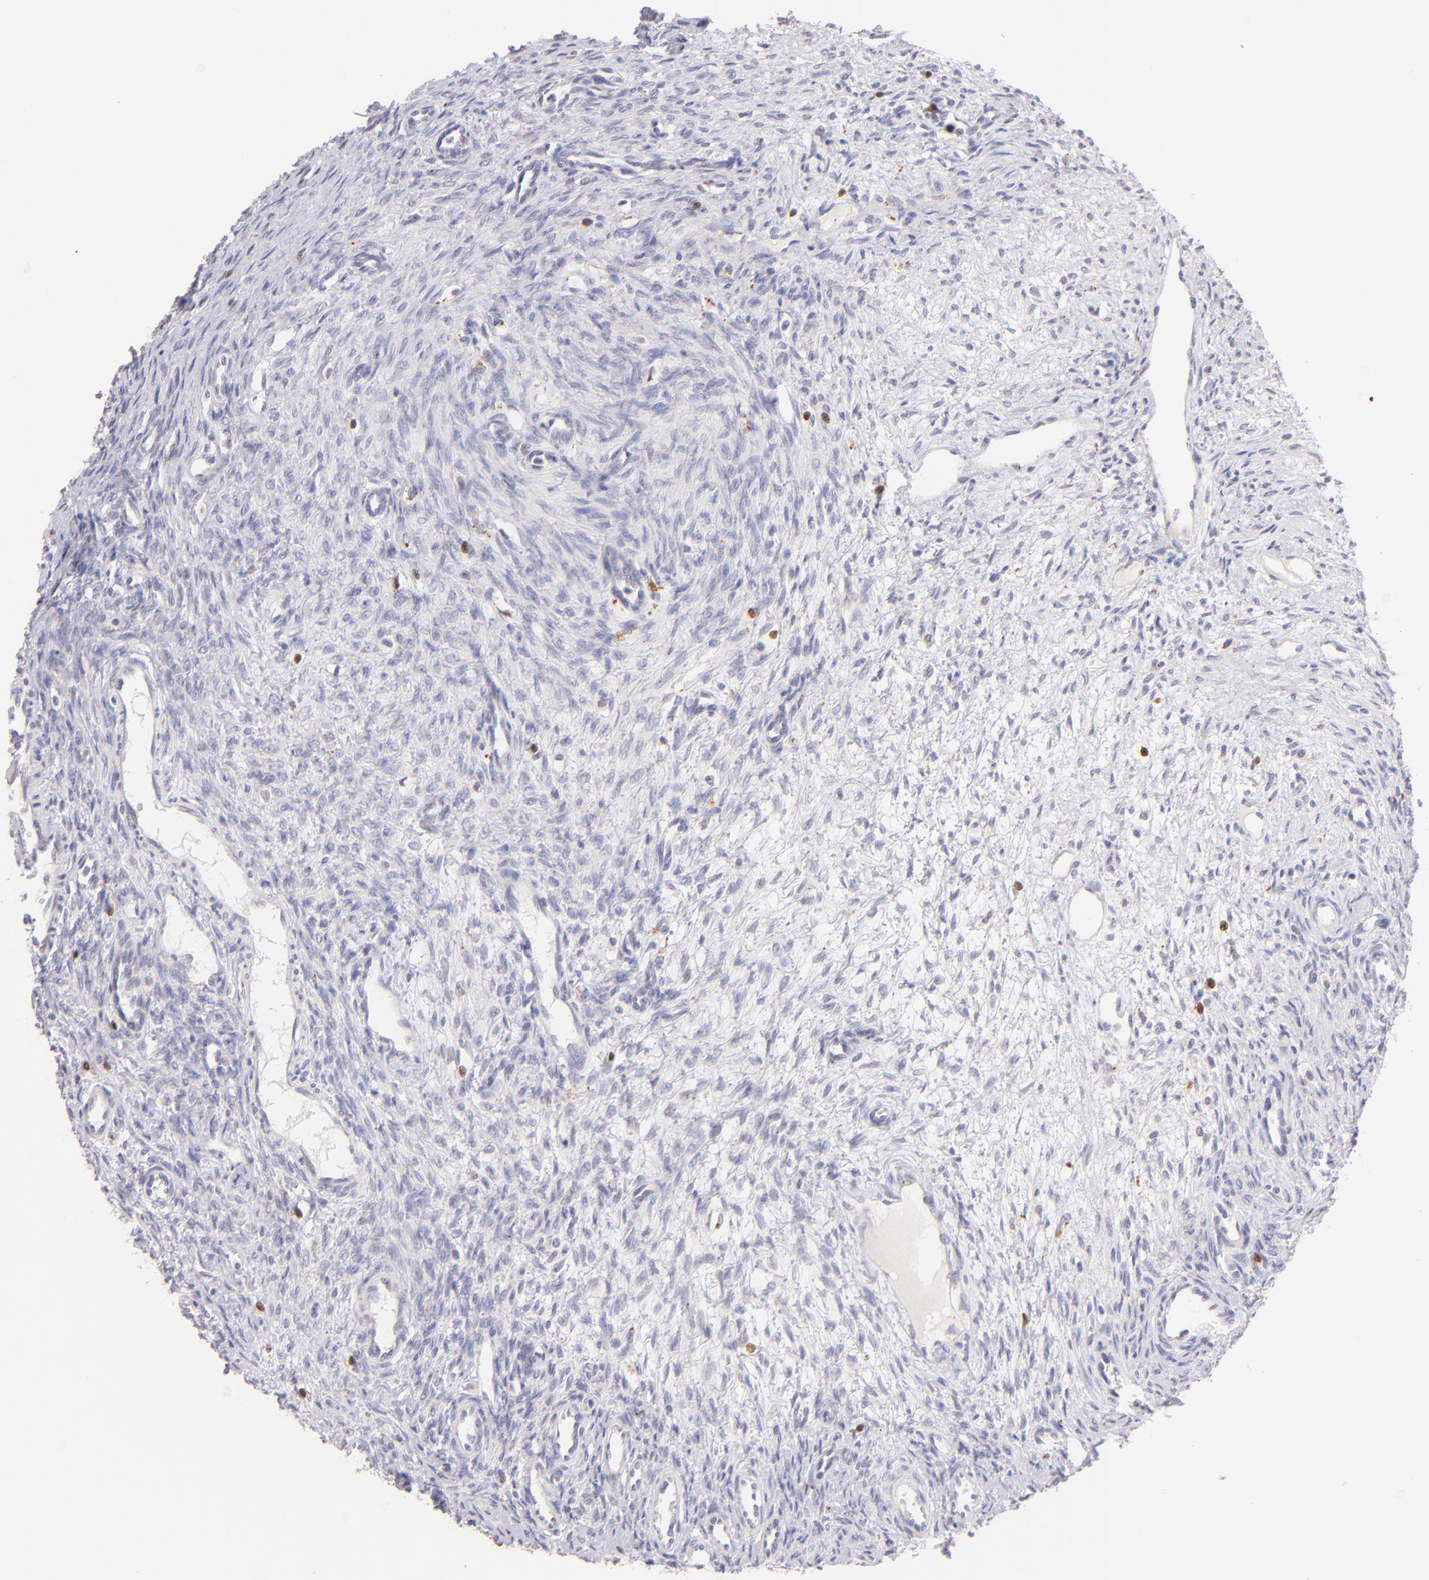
{"staining": {"intensity": "negative", "quantity": "none", "location": "none"}, "tissue": "ovary", "cell_type": "Follicle cells", "image_type": "normal", "snomed": [{"axis": "morphology", "description": "Normal tissue, NOS"}, {"axis": "topography", "description": "Ovary"}], "caption": "A high-resolution image shows immunohistochemistry staining of normal ovary, which exhibits no significant positivity in follicle cells.", "gene": "ZAP70", "patient": {"sex": "female", "age": 33}}